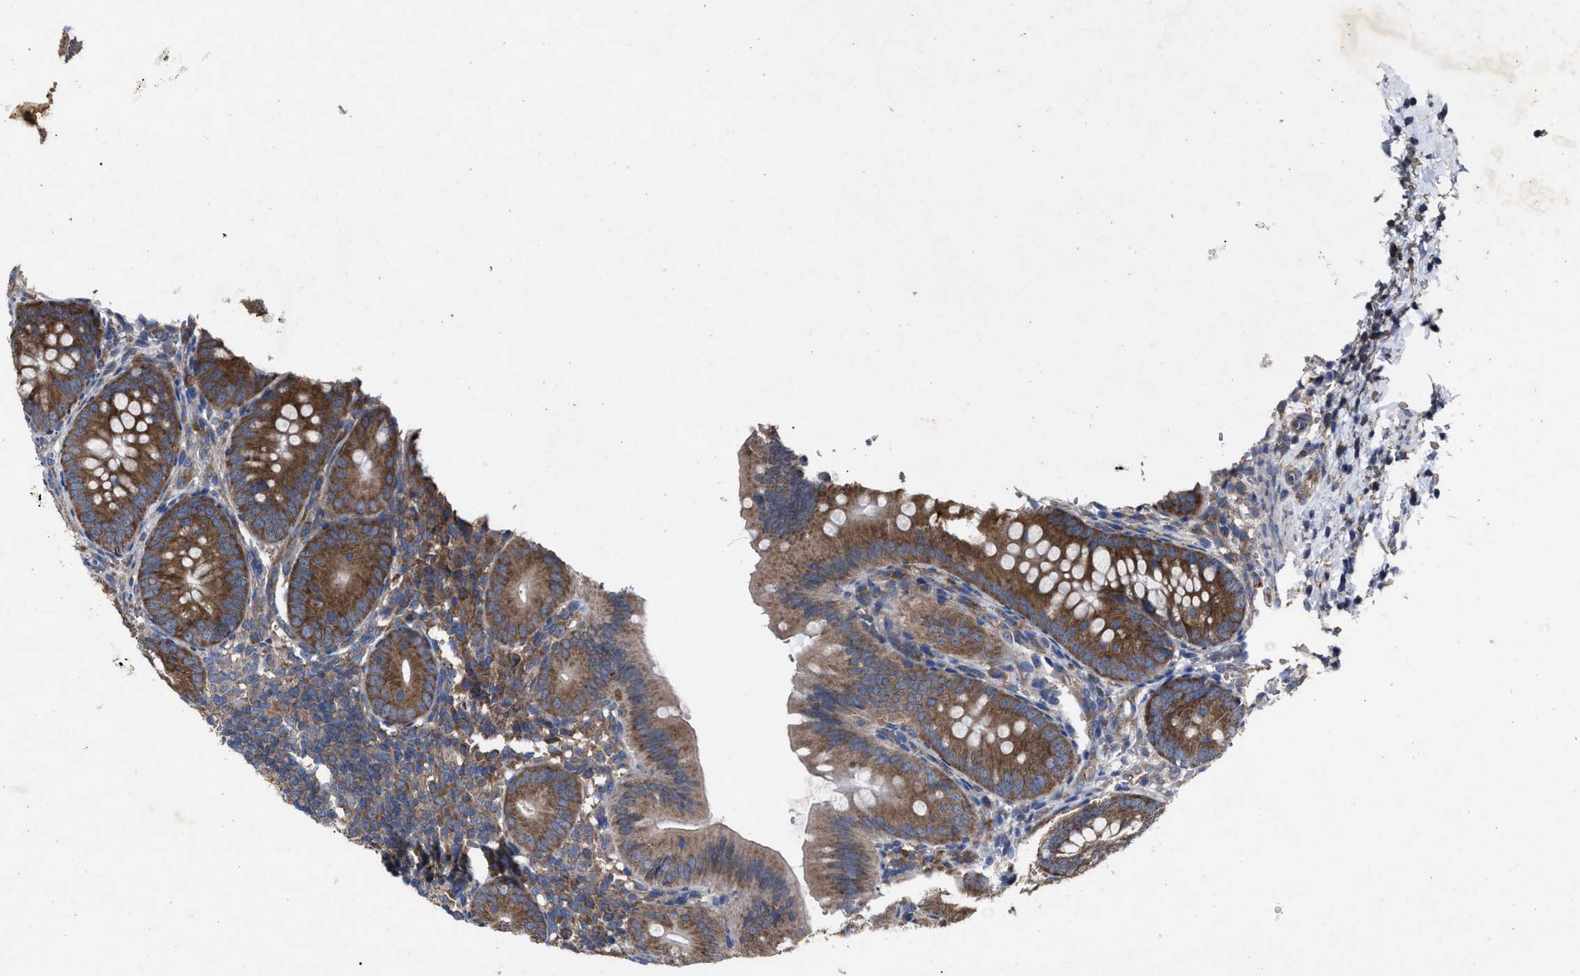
{"staining": {"intensity": "moderate", "quantity": ">75%", "location": "cytoplasmic/membranous"}, "tissue": "appendix", "cell_type": "Glandular cells", "image_type": "normal", "snomed": [{"axis": "morphology", "description": "Normal tissue, NOS"}, {"axis": "topography", "description": "Appendix"}], "caption": "This micrograph shows immunohistochemistry staining of unremarkable appendix, with medium moderate cytoplasmic/membranous staining in about >75% of glandular cells.", "gene": "UPF1", "patient": {"sex": "male", "age": 1}}